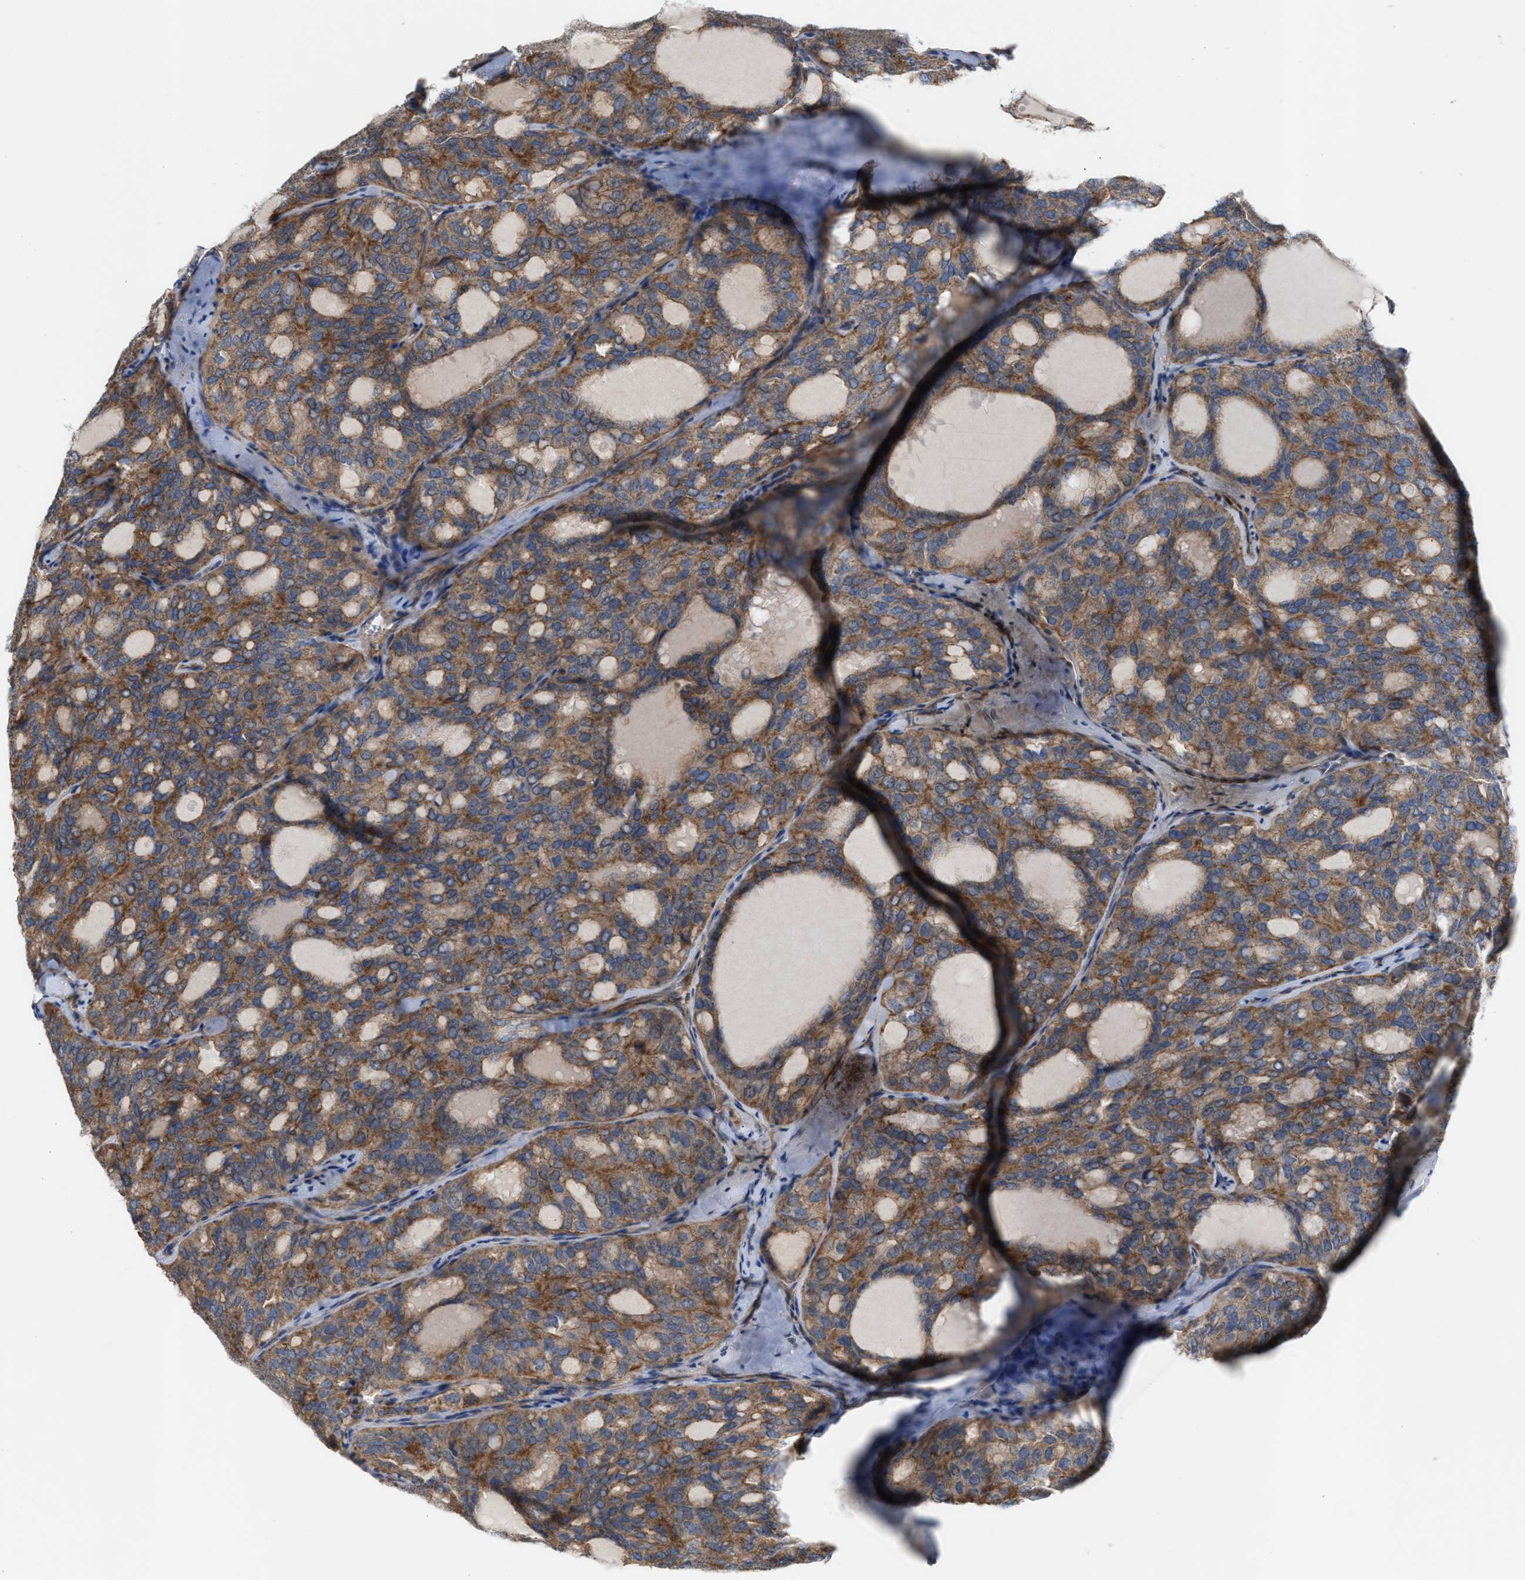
{"staining": {"intensity": "moderate", "quantity": ">75%", "location": "cytoplasmic/membranous"}, "tissue": "thyroid cancer", "cell_type": "Tumor cells", "image_type": "cancer", "snomed": [{"axis": "morphology", "description": "Follicular adenoma carcinoma, NOS"}, {"axis": "topography", "description": "Thyroid gland"}], "caption": "Thyroid follicular adenoma carcinoma tissue shows moderate cytoplasmic/membranous positivity in about >75% of tumor cells, visualized by immunohistochemistry.", "gene": "OXSM", "patient": {"sex": "male", "age": 75}}